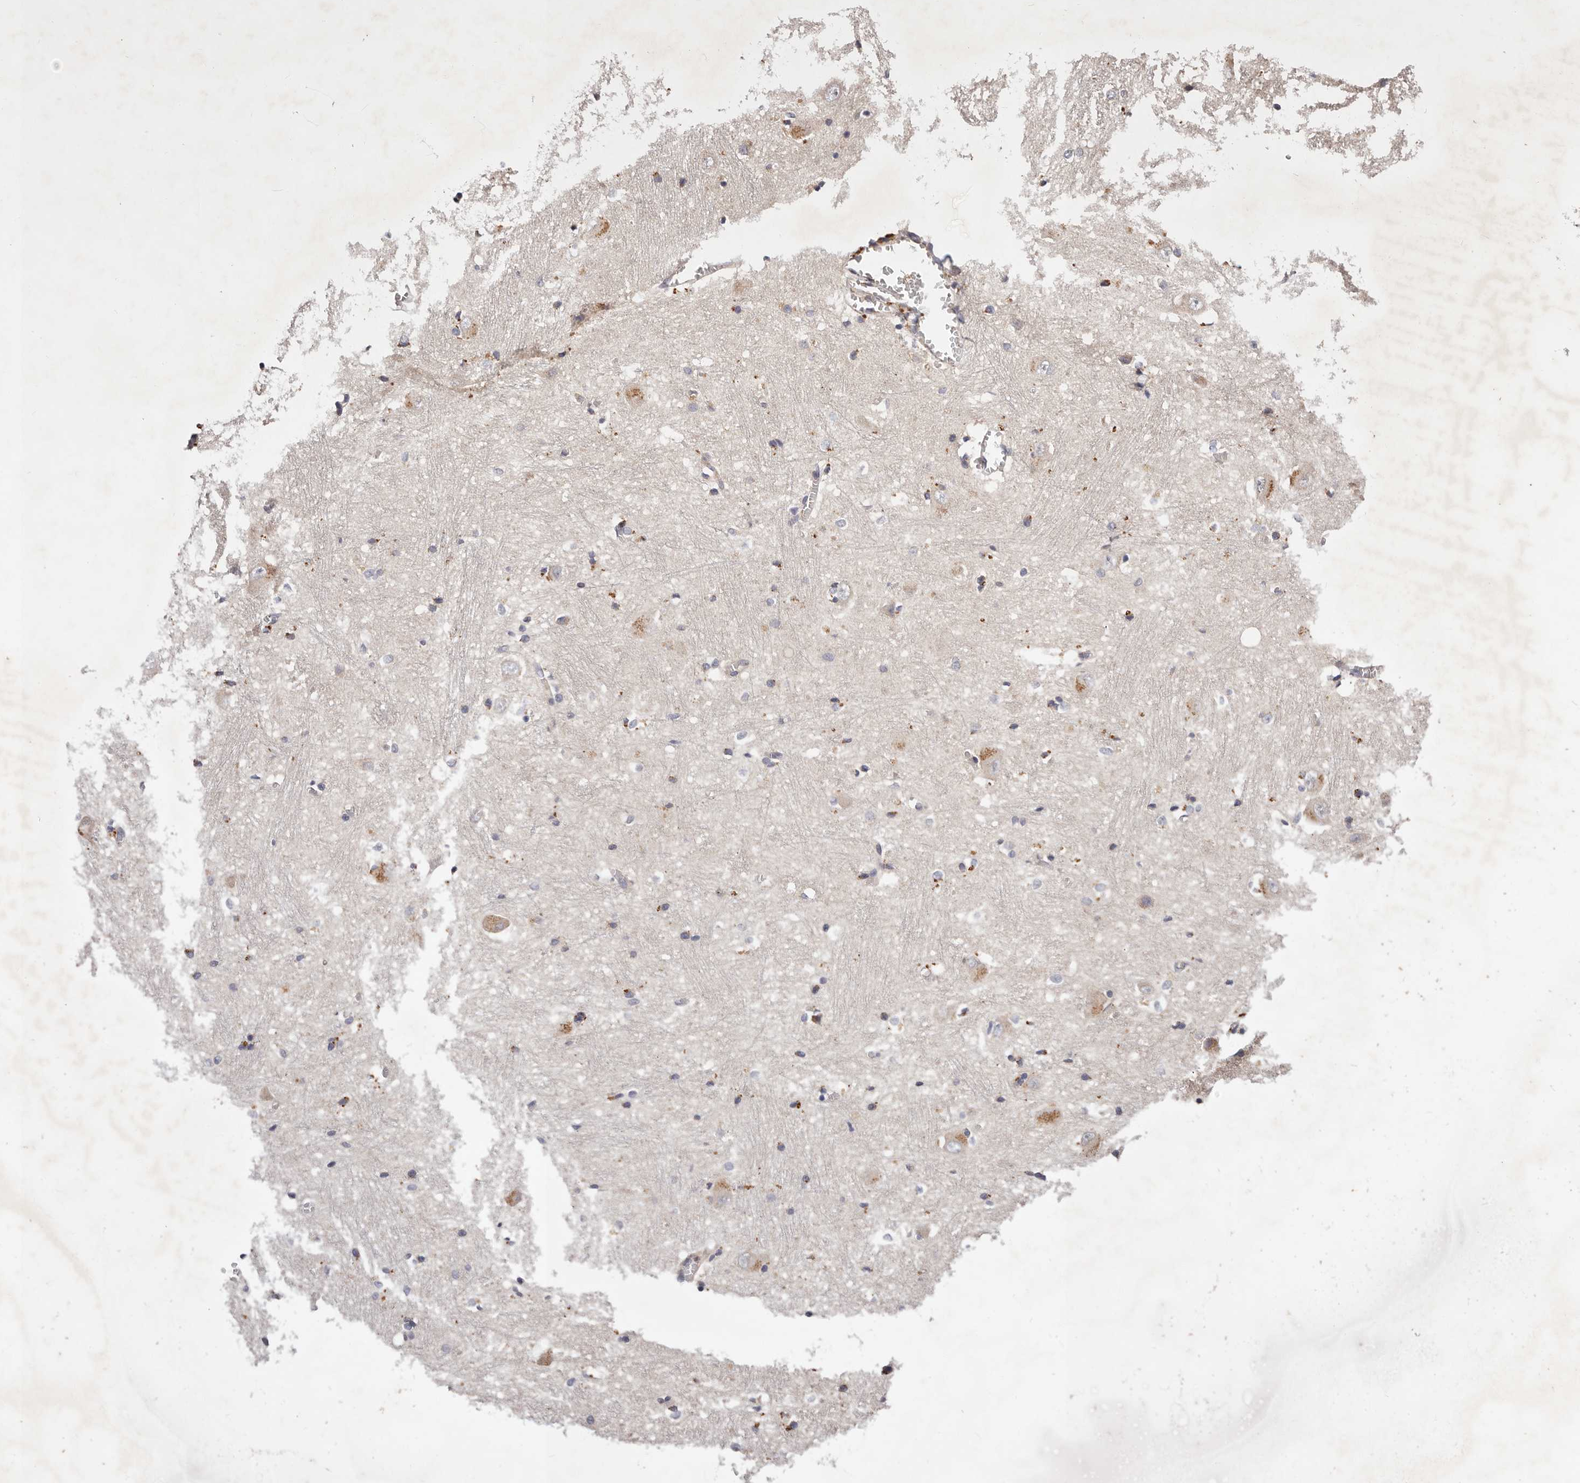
{"staining": {"intensity": "moderate", "quantity": "<25%", "location": "cytoplasmic/membranous"}, "tissue": "caudate", "cell_type": "Glial cells", "image_type": "normal", "snomed": [{"axis": "morphology", "description": "Normal tissue, NOS"}, {"axis": "topography", "description": "Lateral ventricle wall"}], "caption": "Immunohistochemistry image of normal caudate: human caudate stained using IHC exhibits low levels of moderate protein expression localized specifically in the cytoplasmic/membranous of glial cells, appearing as a cytoplasmic/membranous brown color.", "gene": "MACF1", "patient": {"sex": "male", "age": 37}}